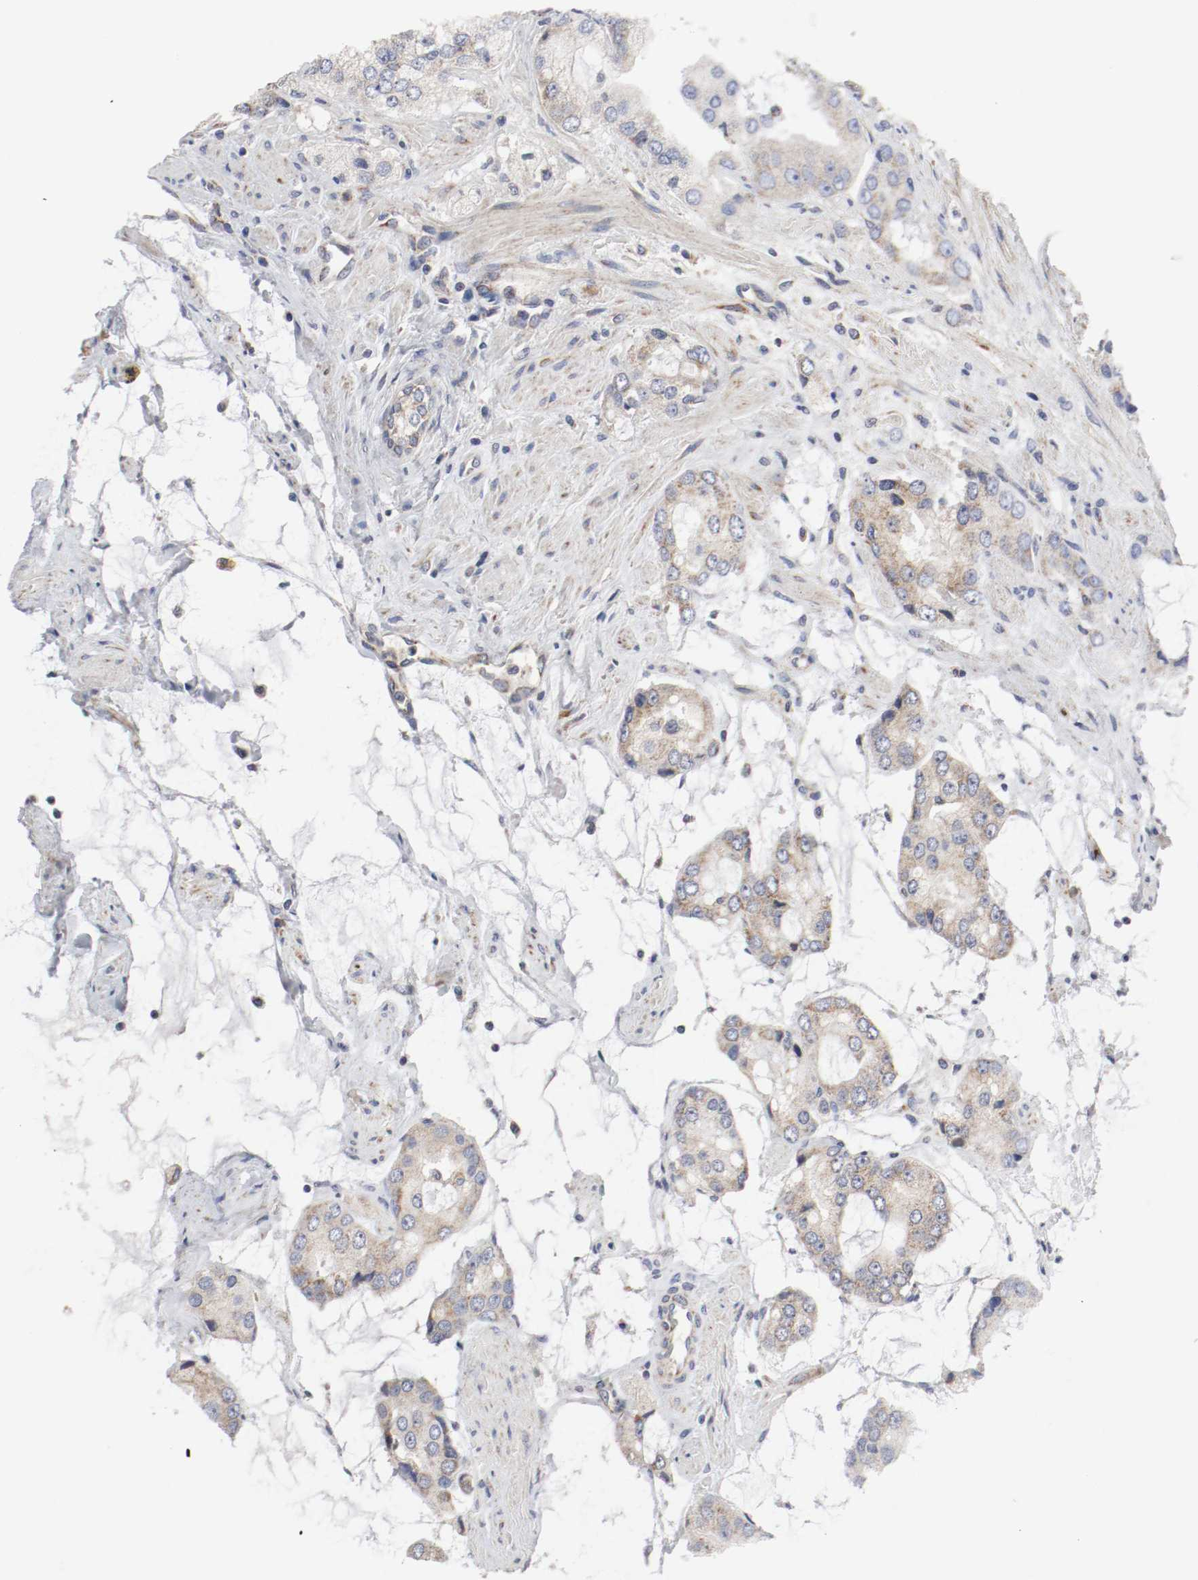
{"staining": {"intensity": "moderate", "quantity": "25%-75%", "location": "cytoplasmic/membranous"}, "tissue": "prostate cancer", "cell_type": "Tumor cells", "image_type": "cancer", "snomed": [{"axis": "morphology", "description": "Adenocarcinoma, High grade"}, {"axis": "topography", "description": "Prostate"}], "caption": "Tumor cells show medium levels of moderate cytoplasmic/membranous expression in approximately 25%-75% of cells in high-grade adenocarcinoma (prostate).", "gene": "AFG3L2", "patient": {"sex": "male", "age": 67}}